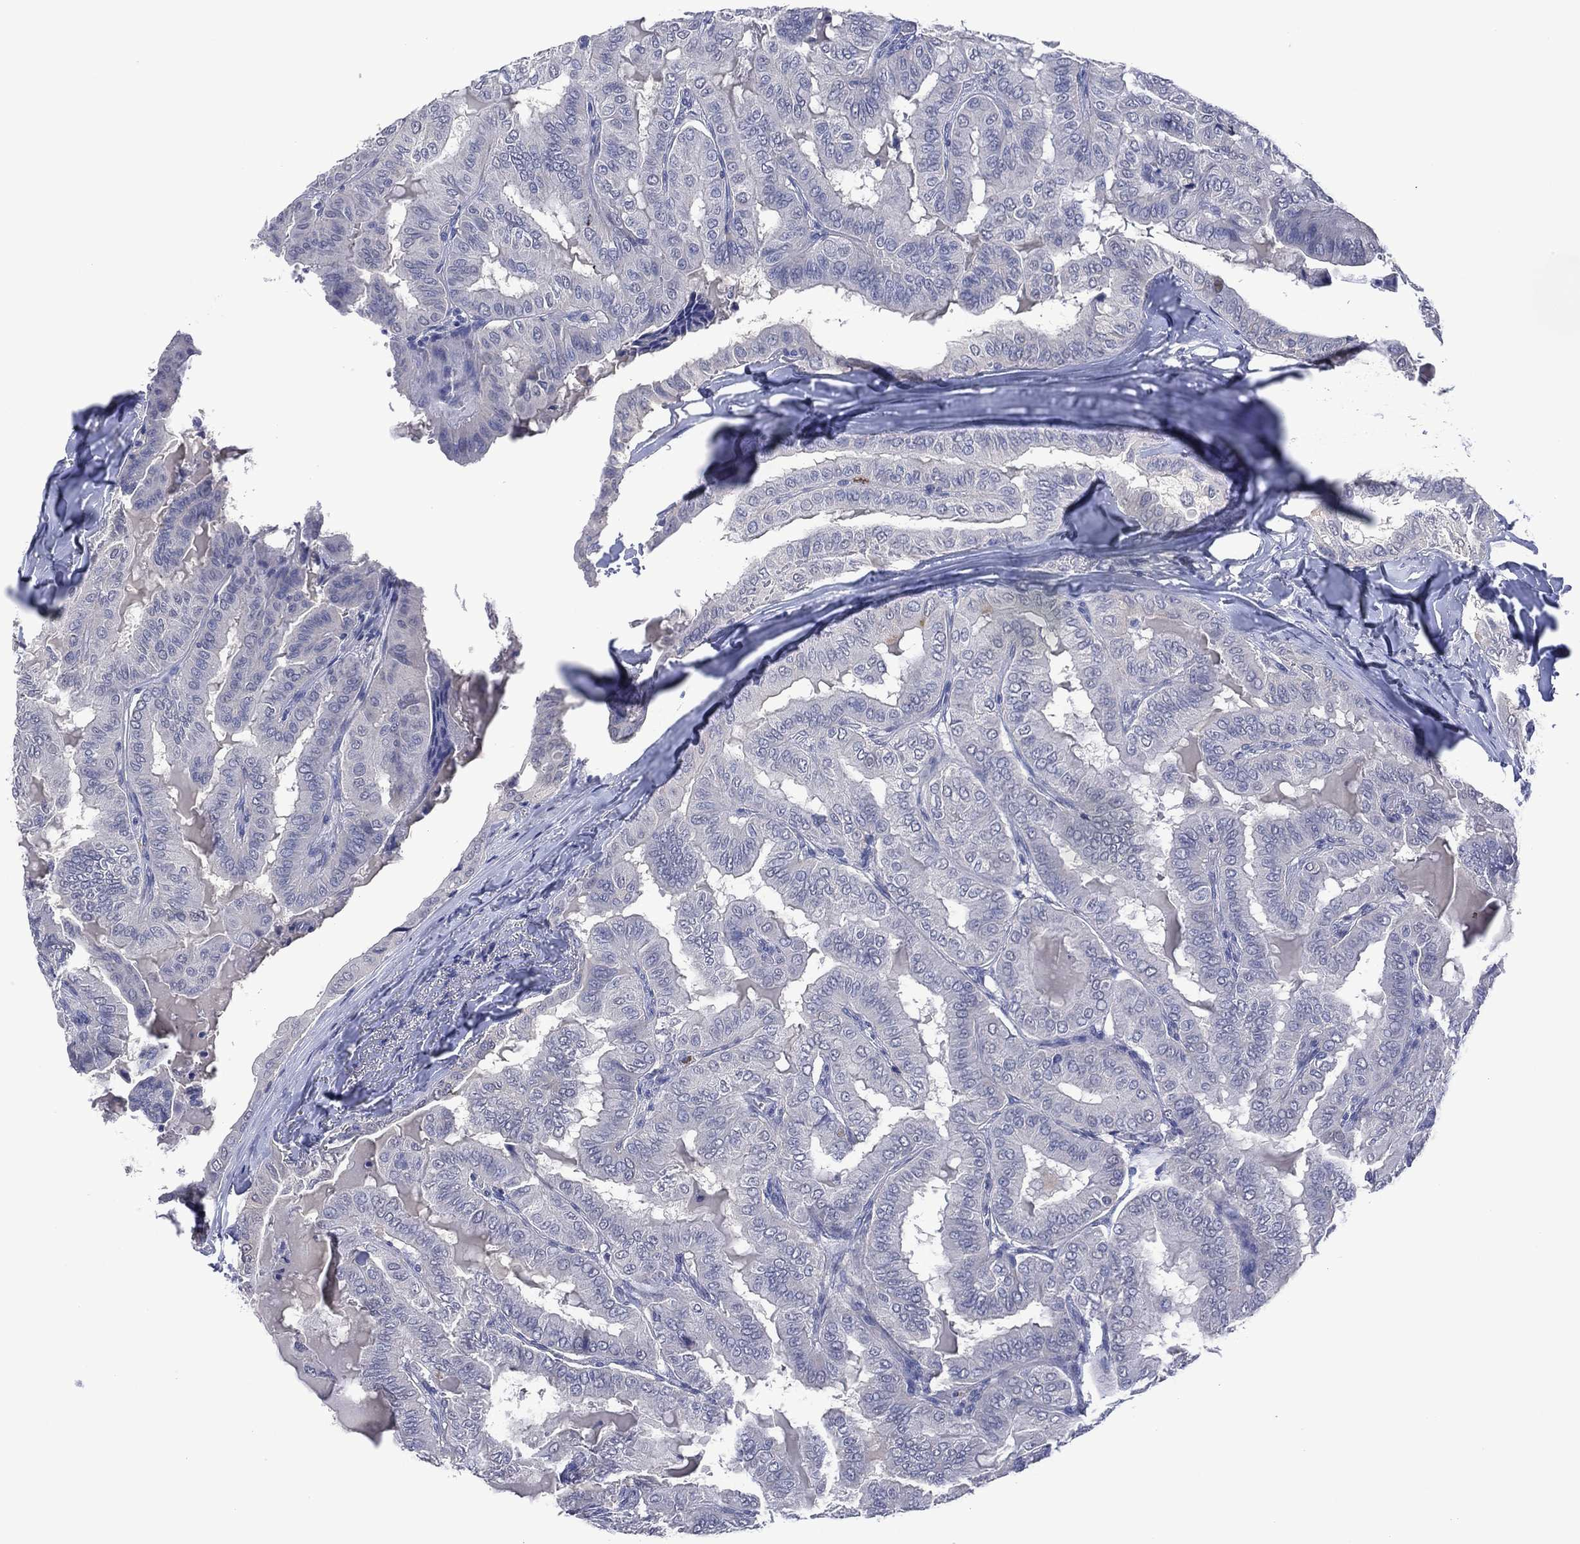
{"staining": {"intensity": "negative", "quantity": "none", "location": "none"}, "tissue": "thyroid cancer", "cell_type": "Tumor cells", "image_type": "cancer", "snomed": [{"axis": "morphology", "description": "Papillary adenocarcinoma, NOS"}, {"axis": "topography", "description": "Thyroid gland"}], "caption": "Tumor cells show no significant positivity in papillary adenocarcinoma (thyroid). The staining was performed using DAB to visualize the protein expression in brown, while the nuclei were stained in blue with hematoxylin (Magnification: 20x).", "gene": "ASB10", "patient": {"sex": "female", "age": 68}}